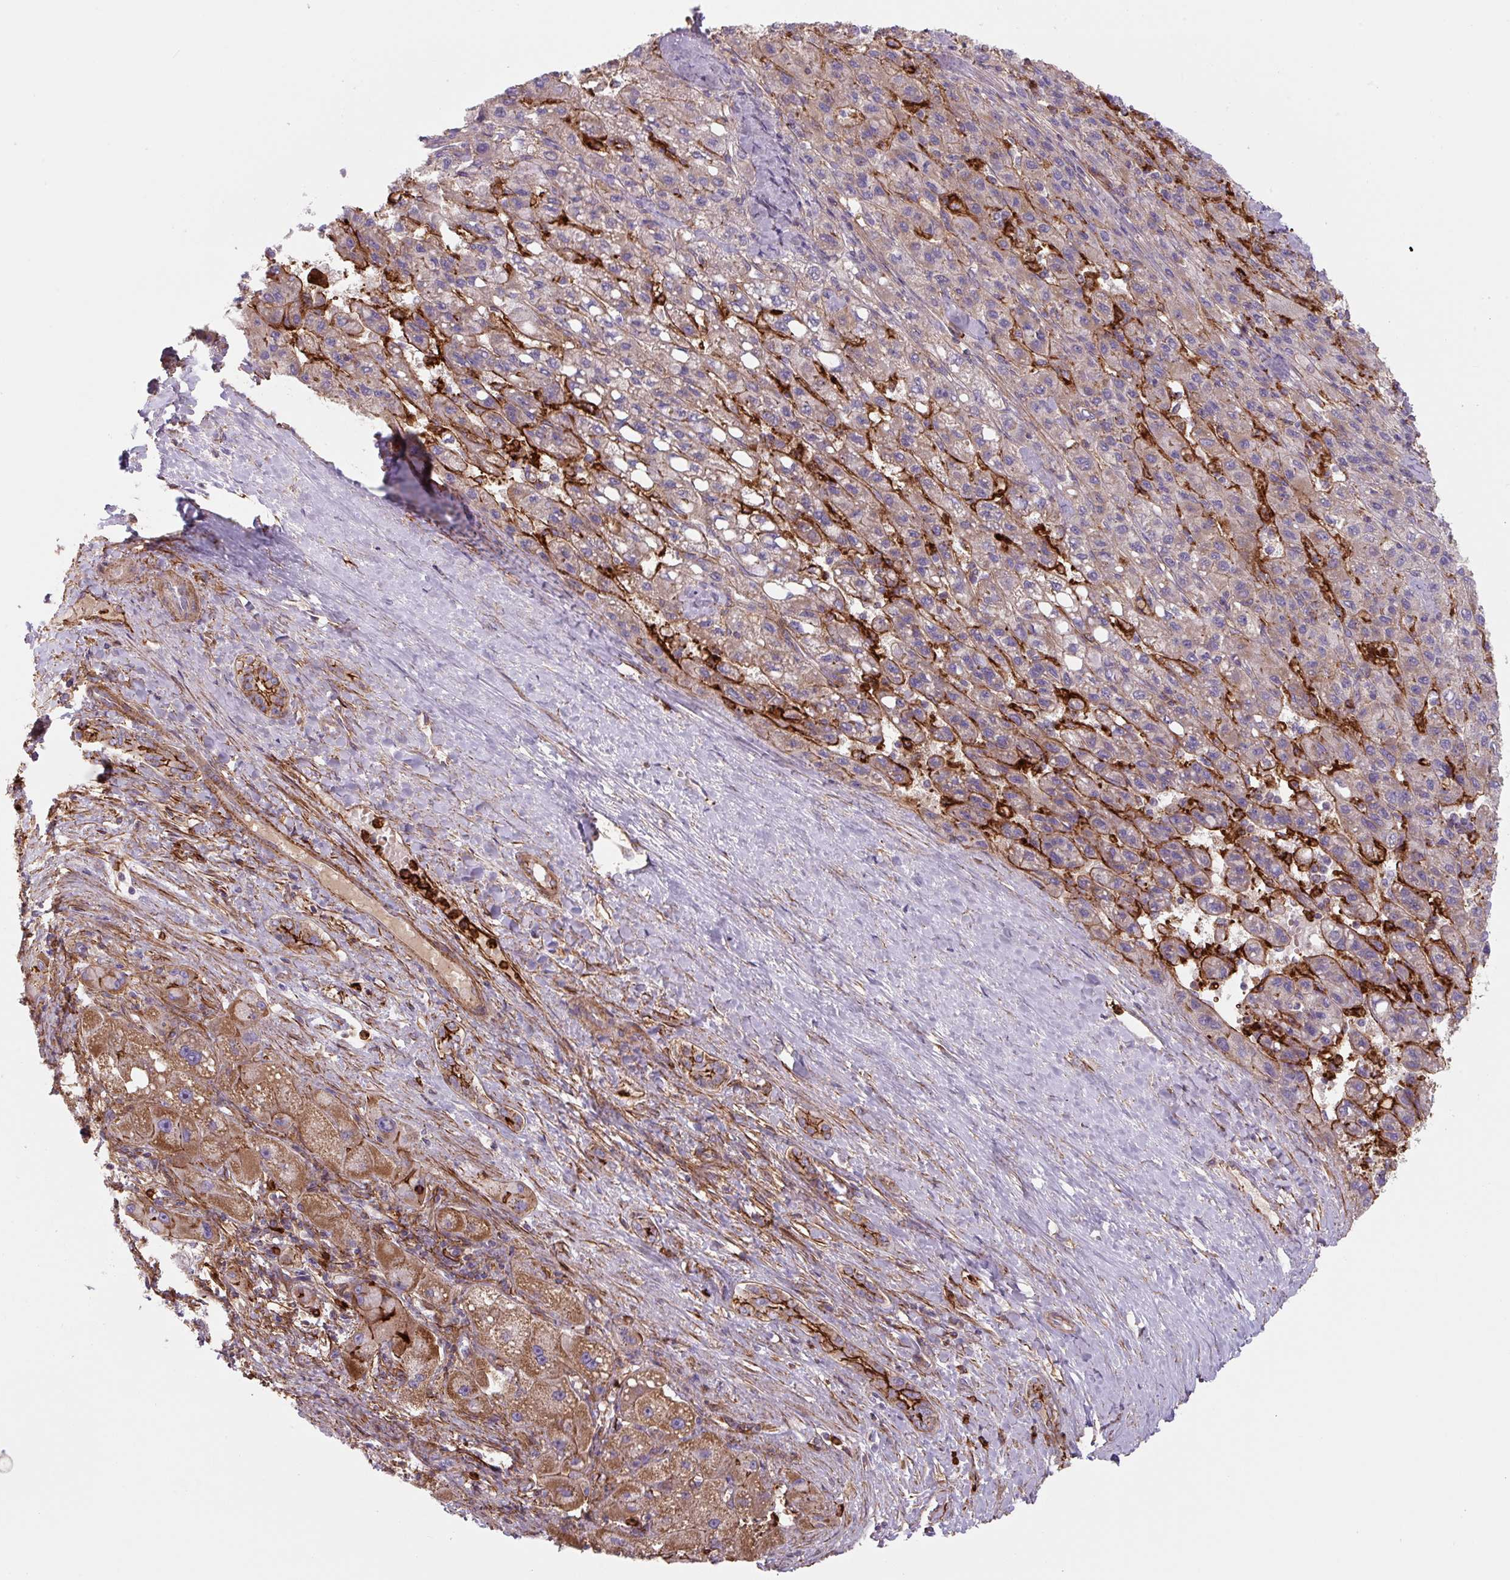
{"staining": {"intensity": "moderate", "quantity": ">75%", "location": "cytoplasmic/membranous"}, "tissue": "liver cancer", "cell_type": "Tumor cells", "image_type": "cancer", "snomed": [{"axis": "morphology", "description": "Carcinoma, Hepatocellular, NOS"}, {"axis": "topography", "description": "Liver"}], "caption": "Immunohistochemistry micrograph of human liver cancer stained for a protein (brown), which reveals medium levels of moderate cytoplasmic/membranous positivity in about >75% of tumor cells.", "gene": "DHFR2", "patient": {"sex": "female", "age": 82}}